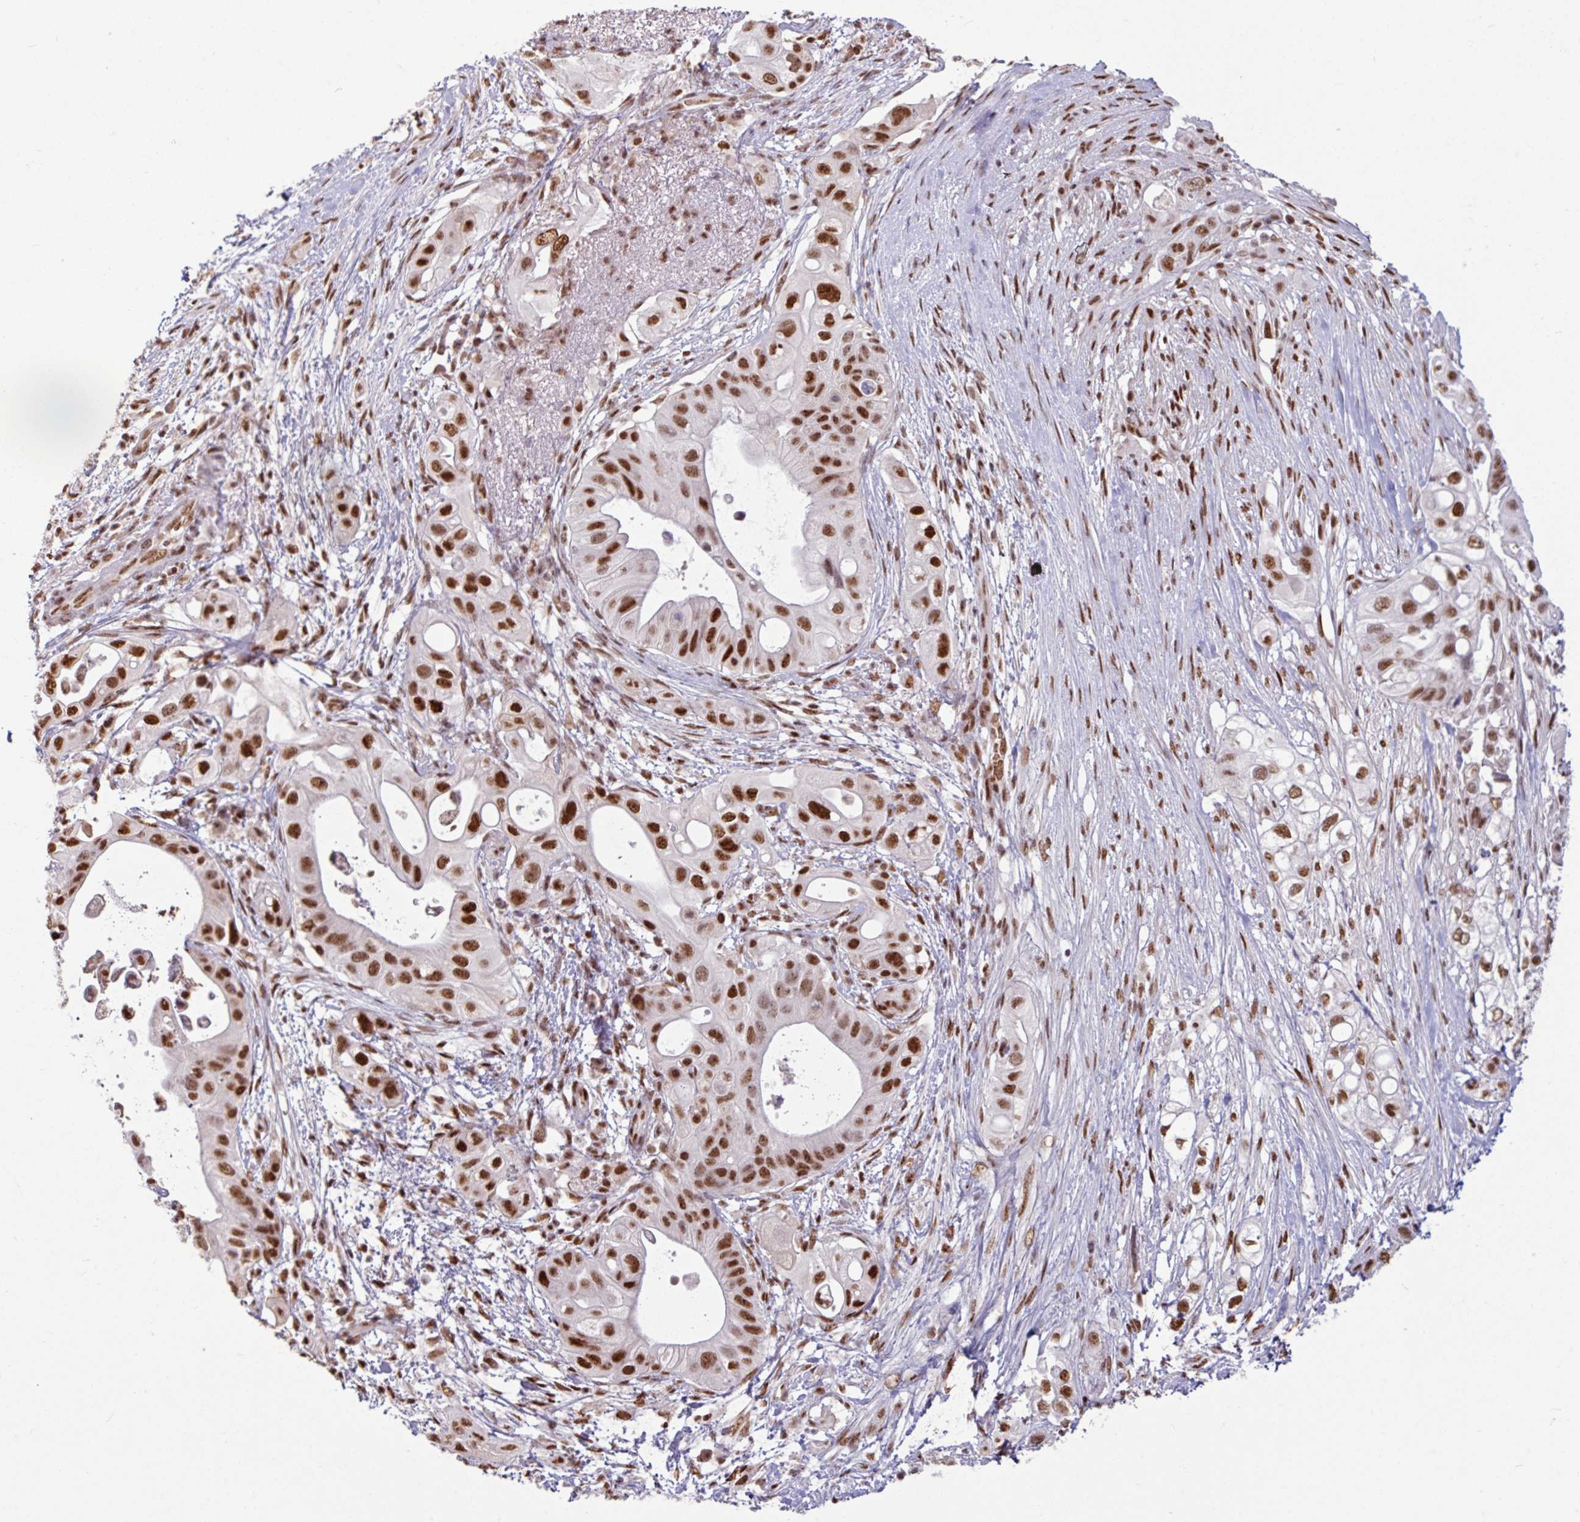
{"staining": {"intensity": "strong", "quantity": ">75%", "location": "nuclear"}, "tissue": "pancreatic cancer", "cell_type": "Tumor cells", "image_type": "cancer", "snomed": [{"axis": "morphology", "description": "Adenocarcinoma, NOS"}, {"axis": "topography", "description": "Pancreas"}], "caption": "Brown immunohistochemical staining in human adenocarcinoma (pancreatic) demonstrates strong nuclear expression in approximately >75% of tumor cells. (Stains: DAB (3,3'-diaminobenzidine) in brown, nuclei in blue, Microscopy: brightfield microscopy at high magnification).", "gene": "TDG", "patient": {"sex": "female", "age": 72}}